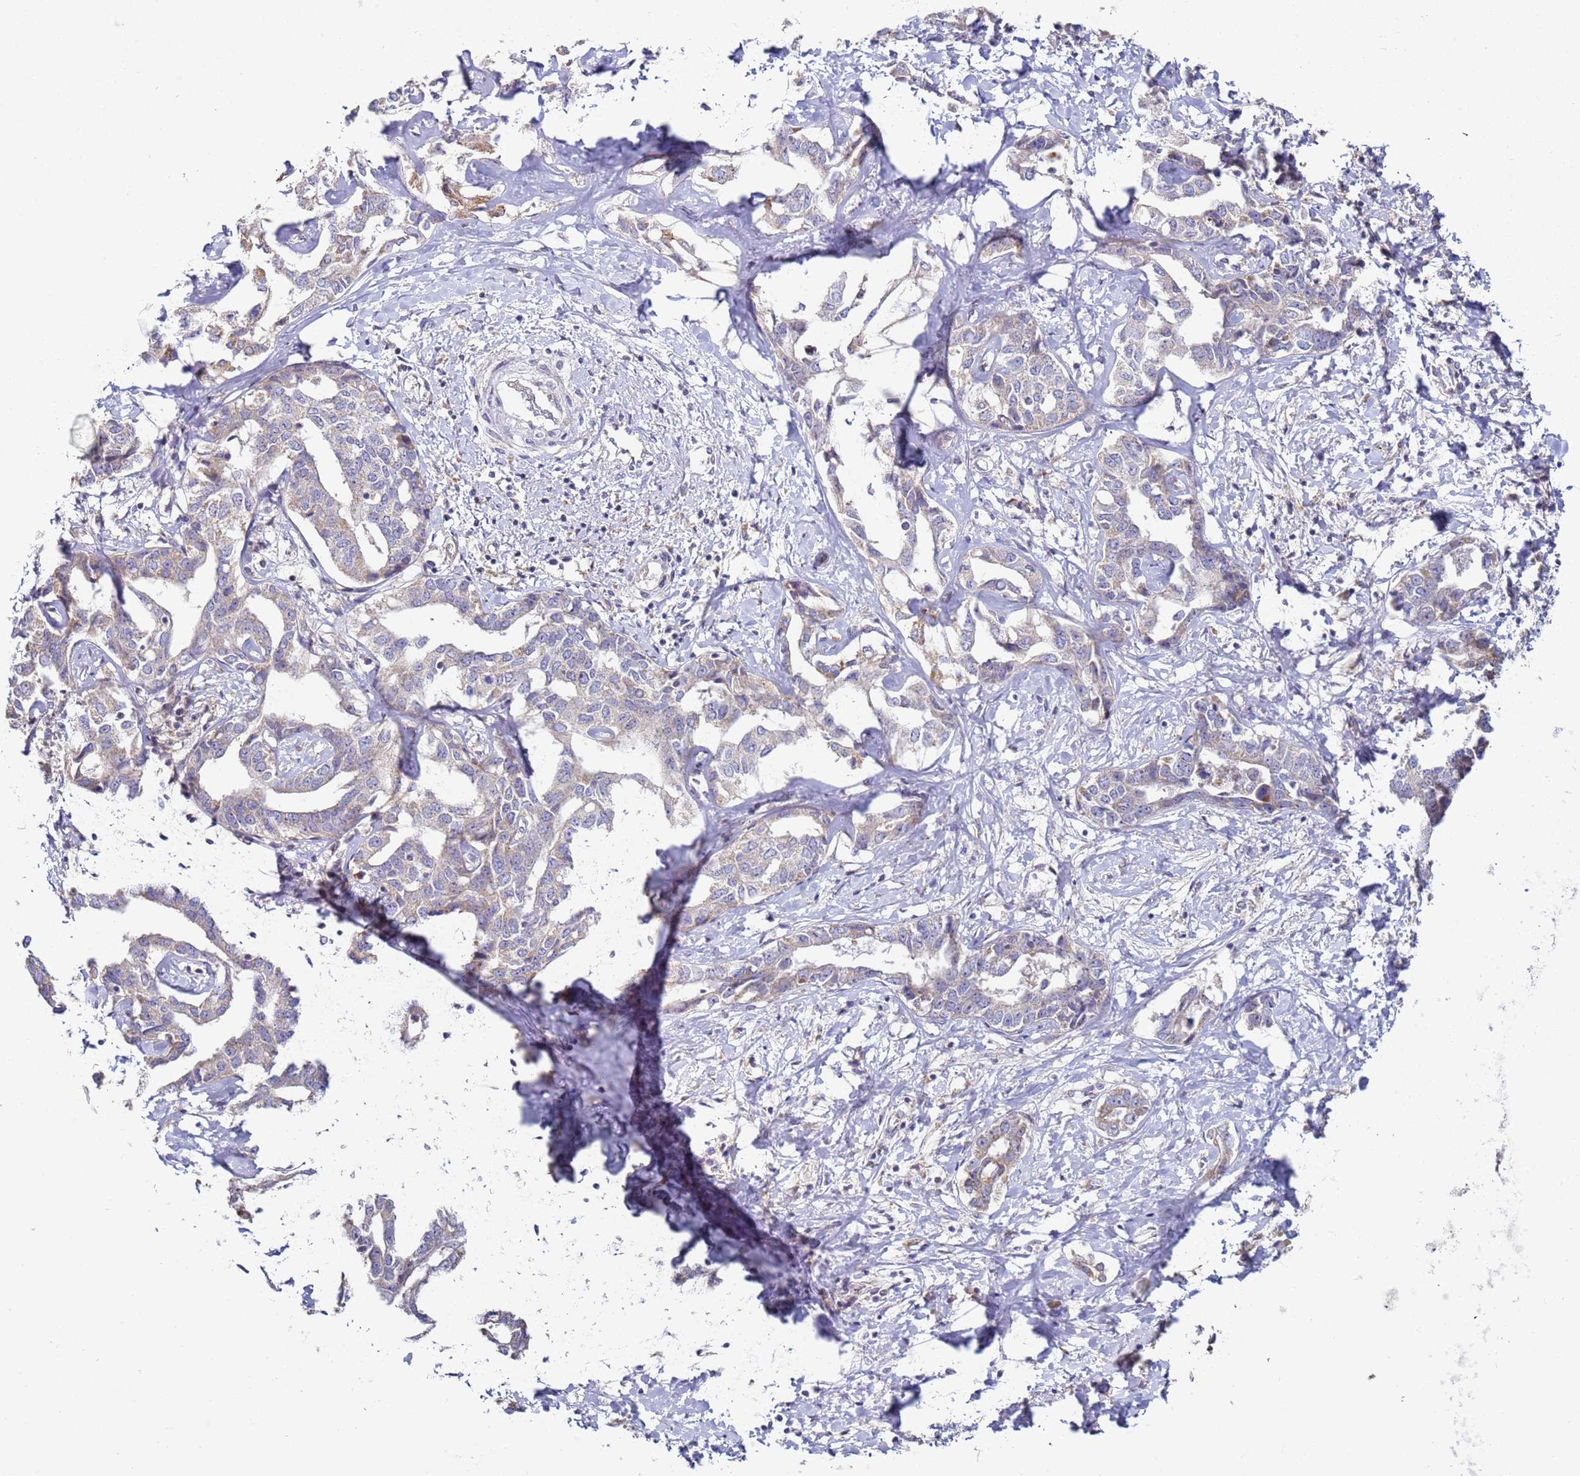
{"staining": {"intensity": "moderate", "quantity": "<25%", "location": "cytoplasmic/membranous"}, "tissue": "liver cancer", "cell_type": "Tumor cells", "image_type": "cancer", "snomed": [{"axis": "morphology", "description": "Cholangiocarcinoma"}, {"axis": "topography", "description": "Liver"}], "caption": "DAB (3,3'-diaminobenzidine) immunohistochemical staining of liver cancer demonstrates moderate cytoplasmic/membranous protein positivity in approximately <25% of tumor cells. Nuclei are stained in blue.", "gene": "DIP2B", "patient": {"sex": "male", "age": 59}}